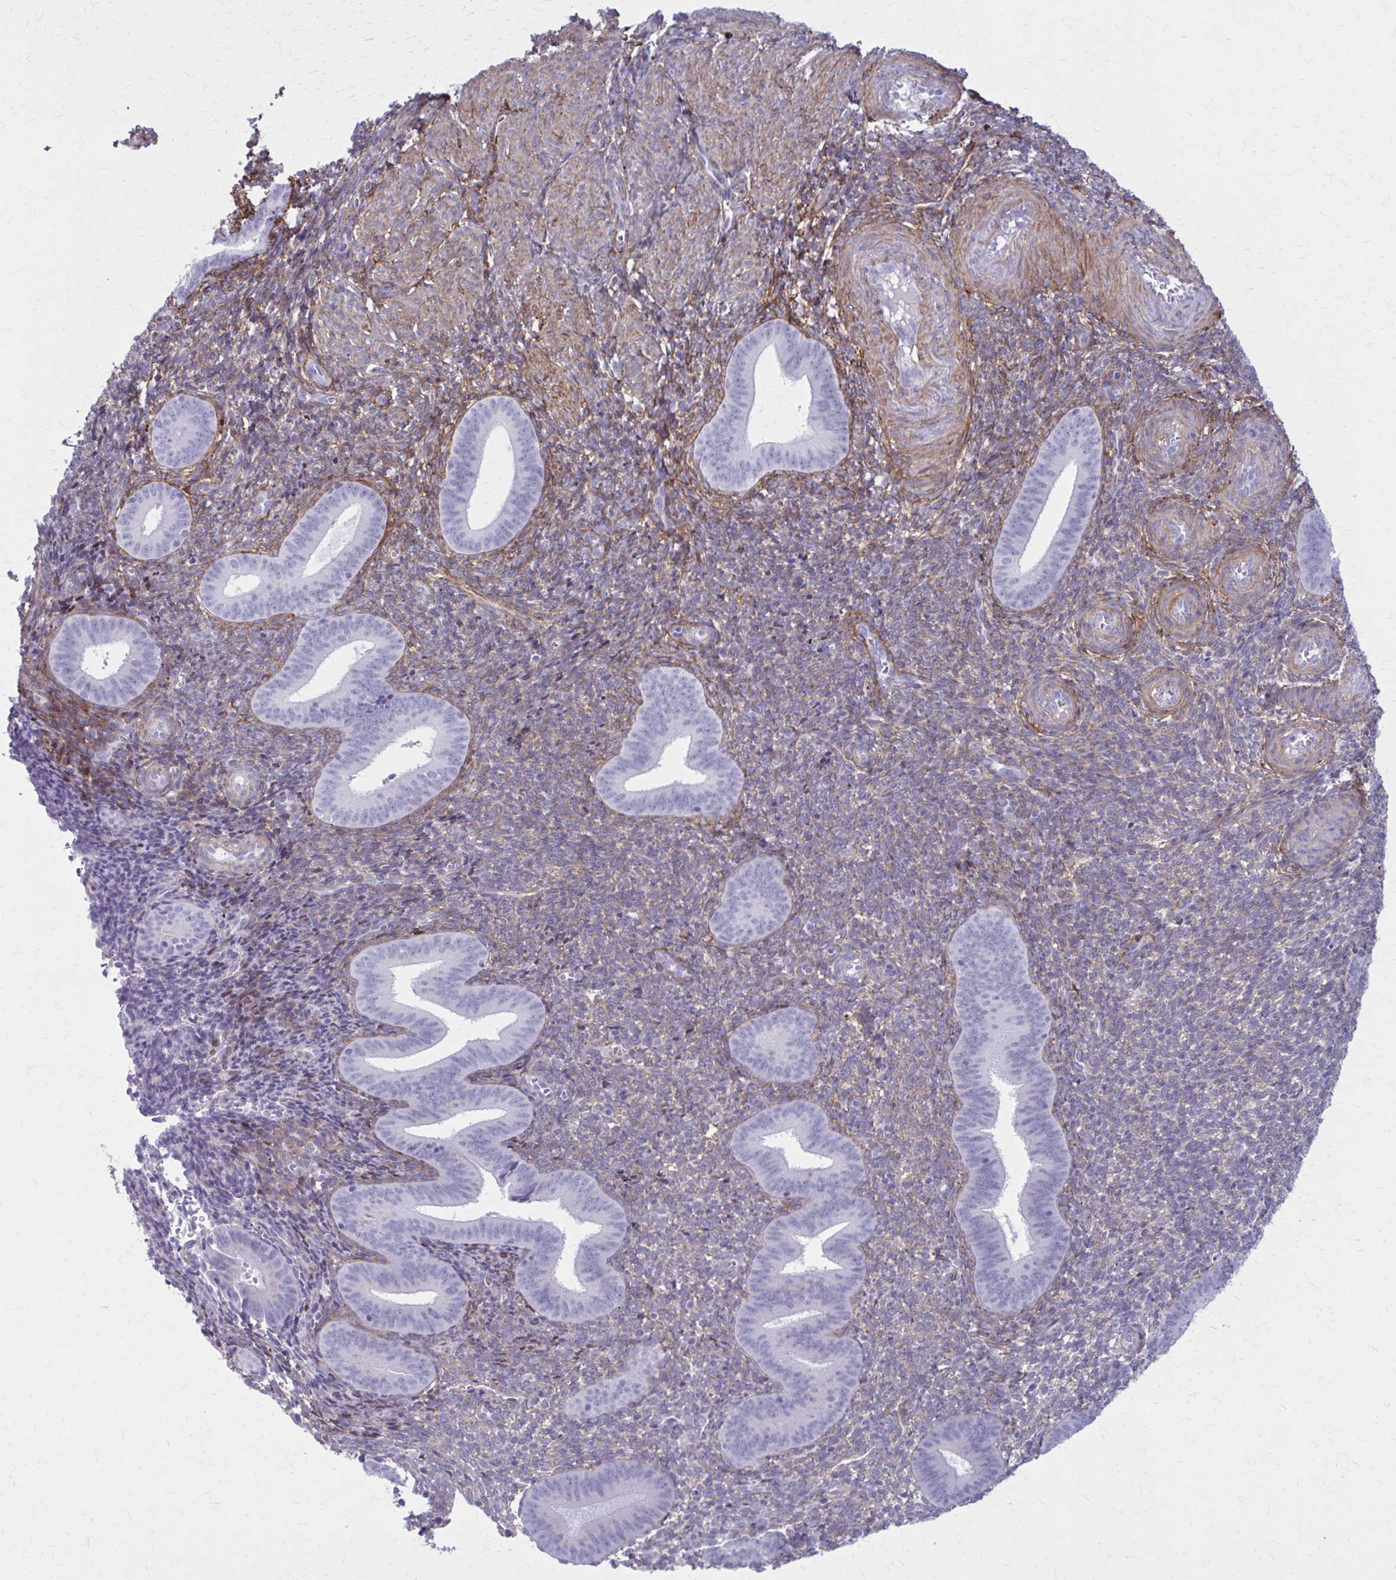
{"staining": {"intensity": "moderate", "quantity": "25%-75%", "location": "cytoplasmic/membranous"}, "tissue": "endometrium", "cell_type": "Cells in endometrial stroma", "image_type": "normal", "snomed": [{"axis": "morphology", "description": "Normal tissue, NOS"}, {"axis": "topography", "description": "Endometrium"}], "caption": "Human endometrium stained with a brown dye exhibits moderate cytoplasmic/membranous positive staining in approximately 25%-75% of cells in endometrial stroma.", "gene": "AKAP12", "patient": {"sex": "female", "age": 25}}